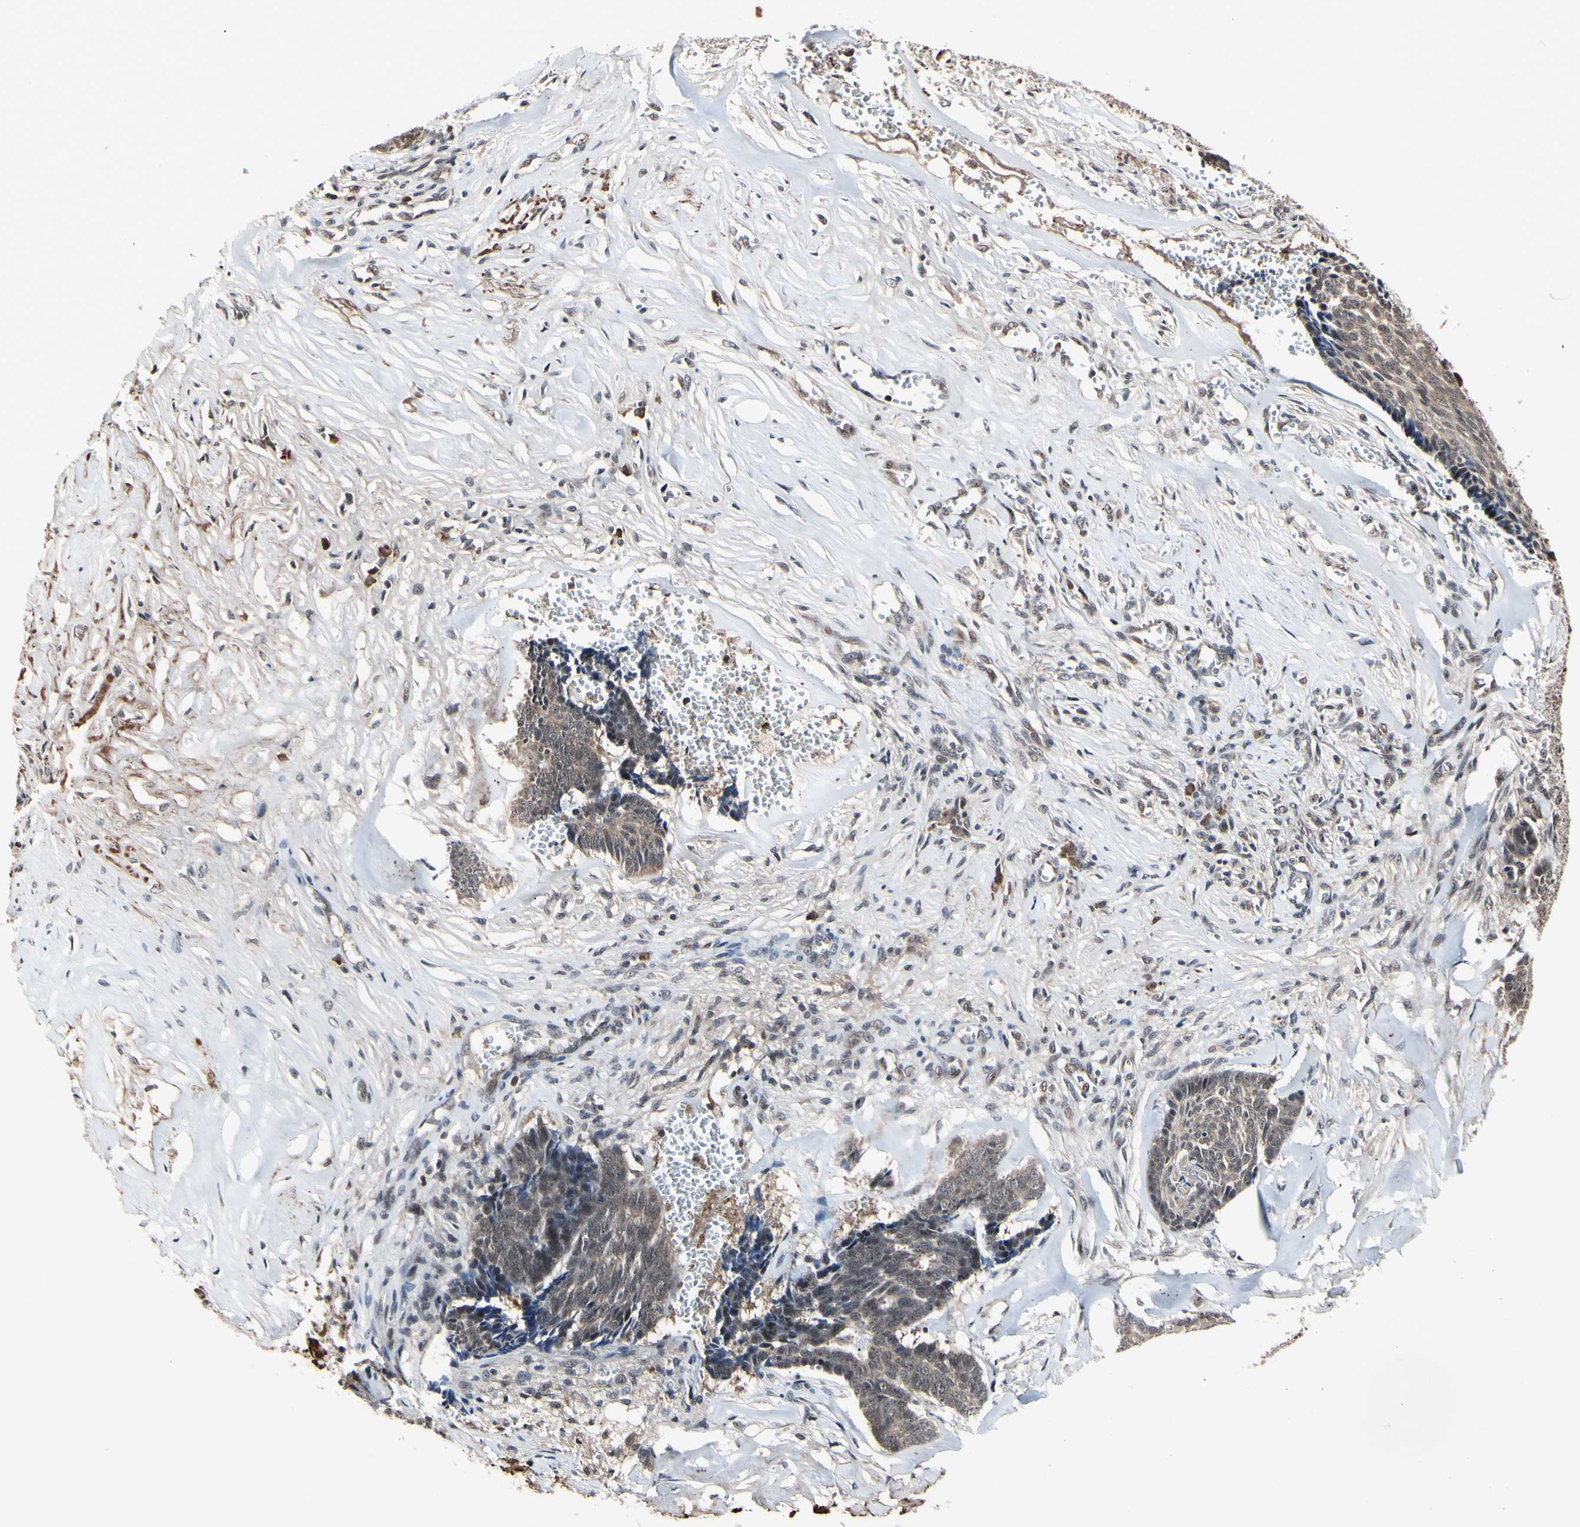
{"staining": {"intensity": "weak", "quantity": ">75%", "location": "cytoplasmic/membranous"}, "tissue": "skin cancer", "cell_type": "Tumor cells", "image_type": "cancer", "snomed": [{"axis": "morphology", "description": "Basal cell carcinoma"}, {"axis": "topography", "description": "Skin"}], "caption": "Immunohistochemical staining of human basal cell carcinoma (skin) exhibits weak cytoplasmic/membranous protein staining in approximately >75% of tumor cells.", "gene": "PSMD10", "patient": {"sex": "male", "age": 84}}